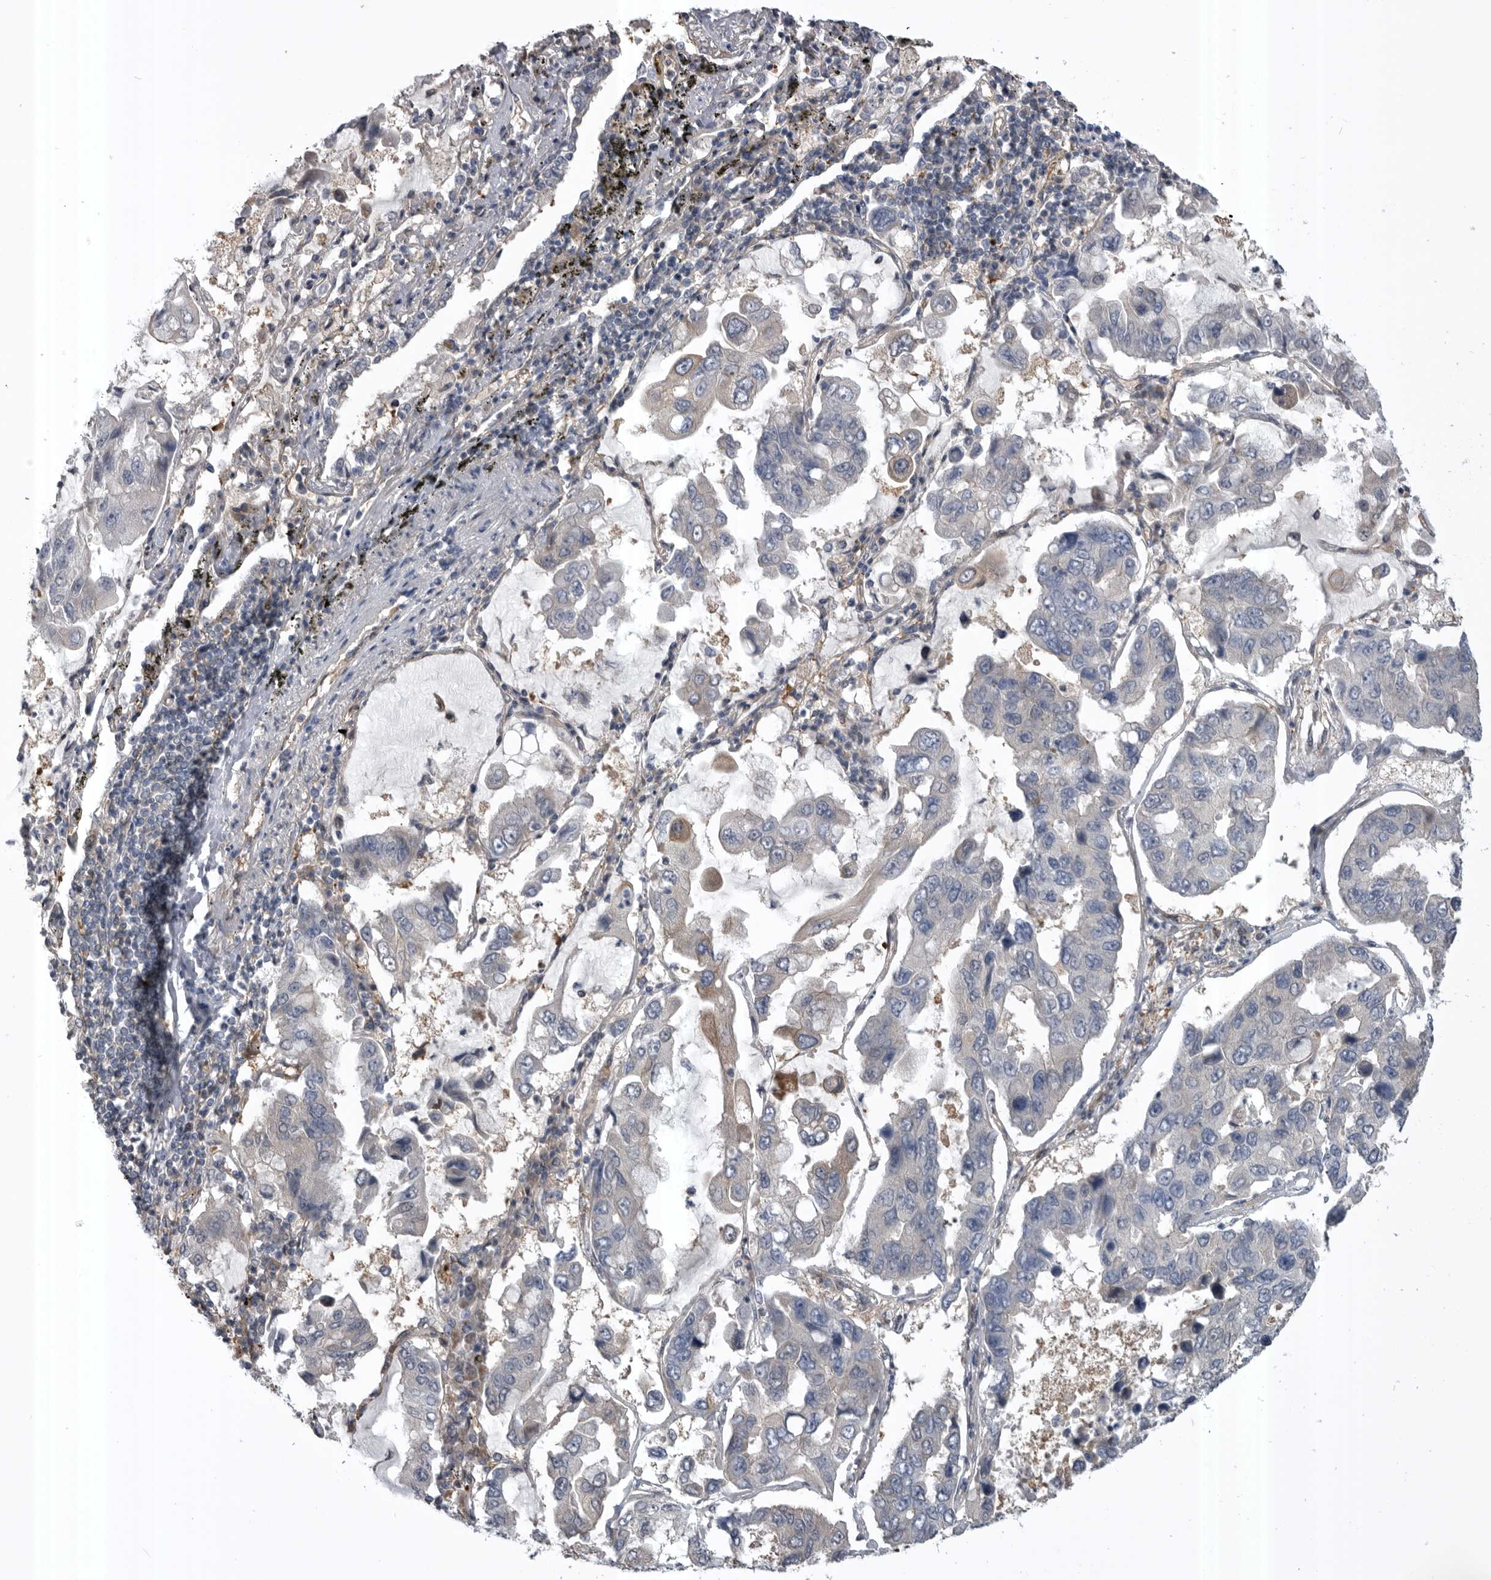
{"staining": {"intensity": "negative", "quantity": "none", "location": "none"}, "tissue": "lung cancer", "cell_type": "Tumor cells", "image_type": "cancer", "snomed": [{"axis": "morphology", "description": "Adenocarcinoma, NOS"}, {"axis": "topography", "description": "Lung"}], "caption": "Immunohistochemistry photomicrograph of neoplastic tissue: human lung cancer stained with DAB (3,3'-diaminobenzidine) demonstrates no significant protein expression in tumor cells.", "gene": "RAB3GAP2", "patient": {"sex": "male", "age": 64}}